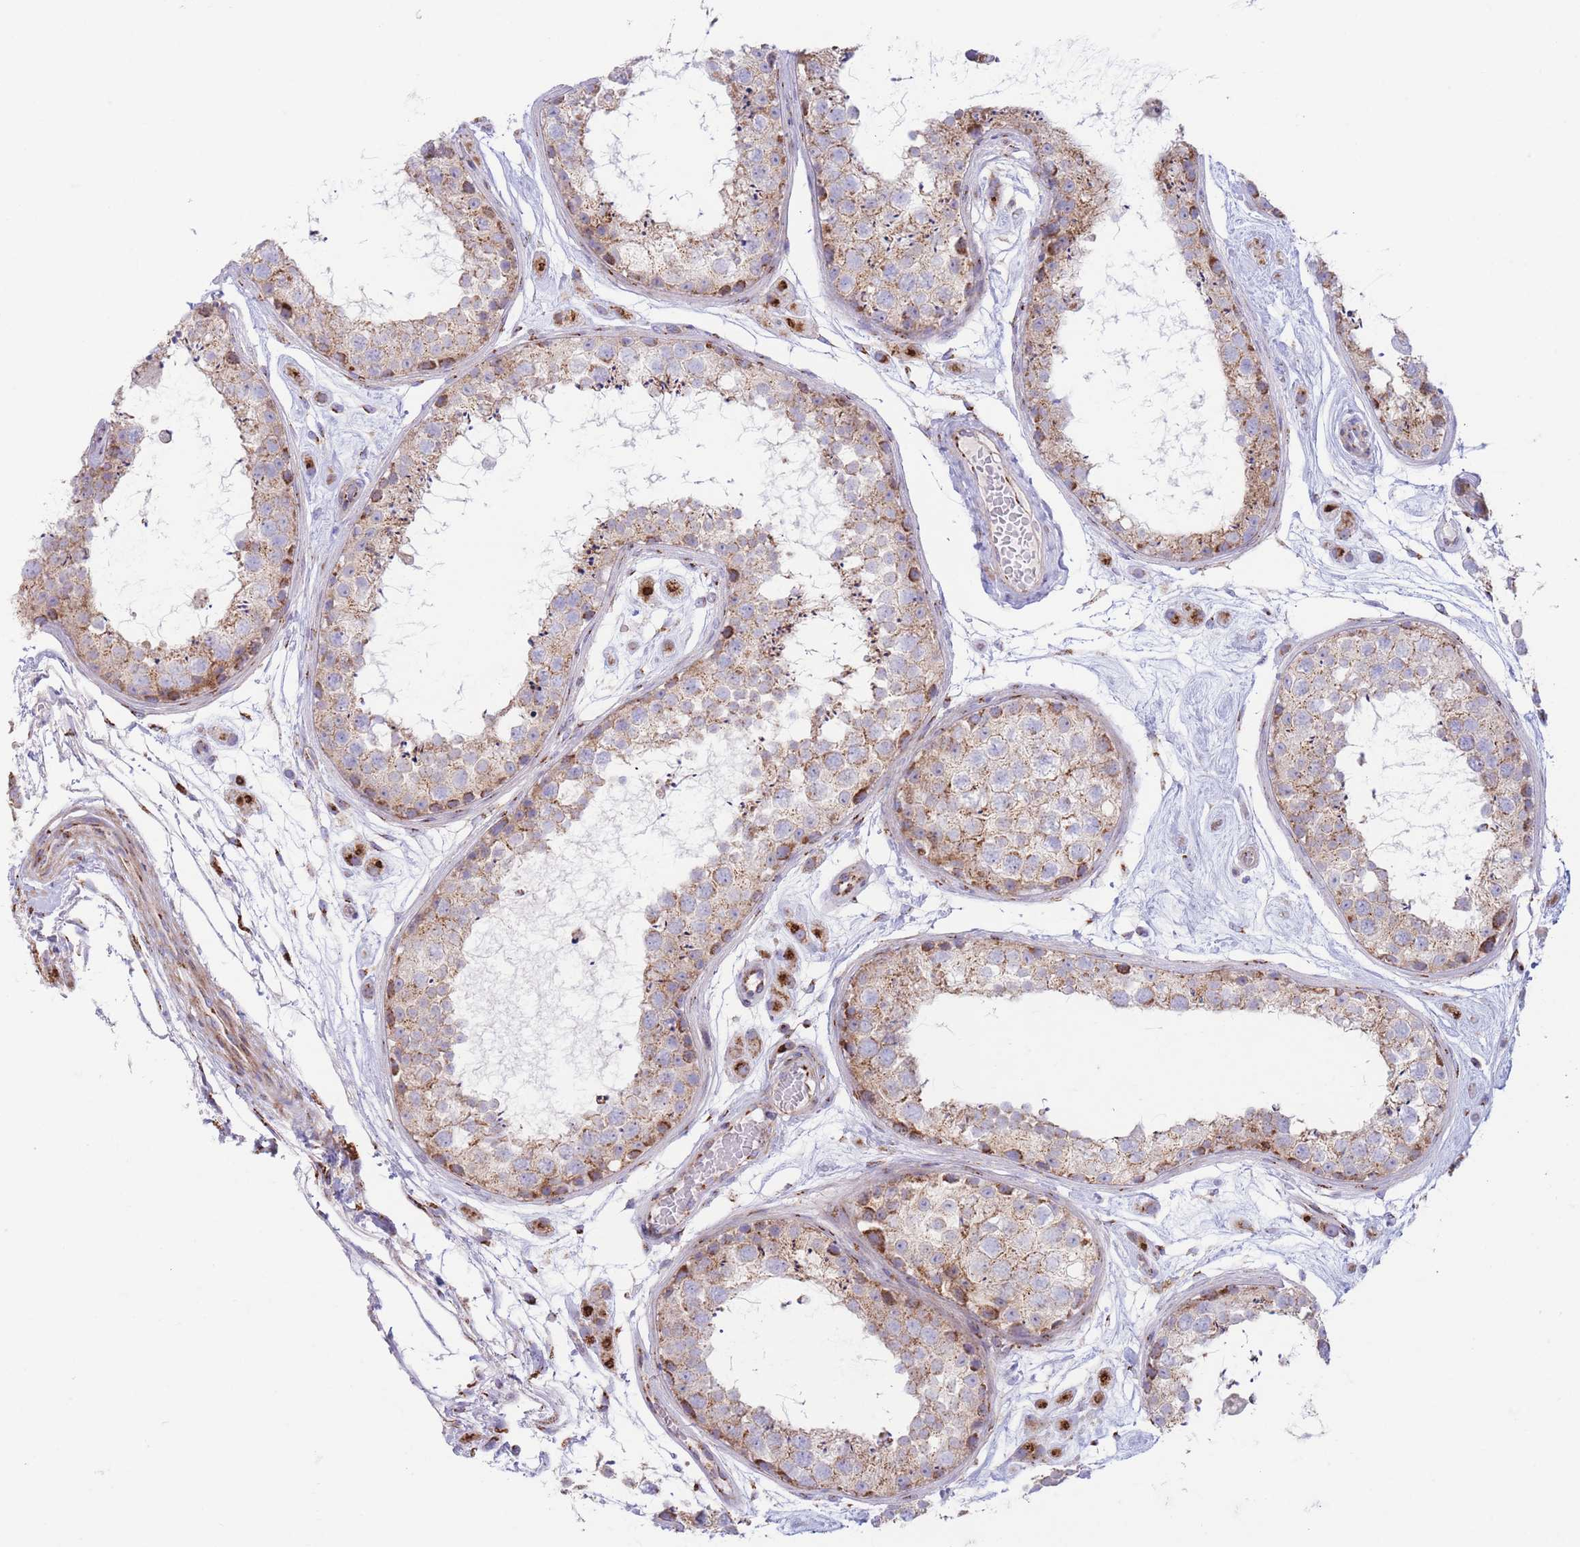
{"staining": {"intensity": "moderate", "quantity": "25%-75%", "location": "cytoplasmic/membranous"}, "tissue": "testis", "cell_type": "Cells in seminiferous ducts", "image_type": "normal", "snomed": [{"axis": "morphology", "description": "Normal tissue, NOS"}, {"axis": "topography", "description": "Testis"}], "caption": "This photomicrograph reveals IHC staining of unremarkable human testis, with medium moderate cytoplasmic/membranous staining in about 25%-75% of cells in seminiferous ducts.", "gene": "MPND", "patient": {"sex": "male", "age": 25}}